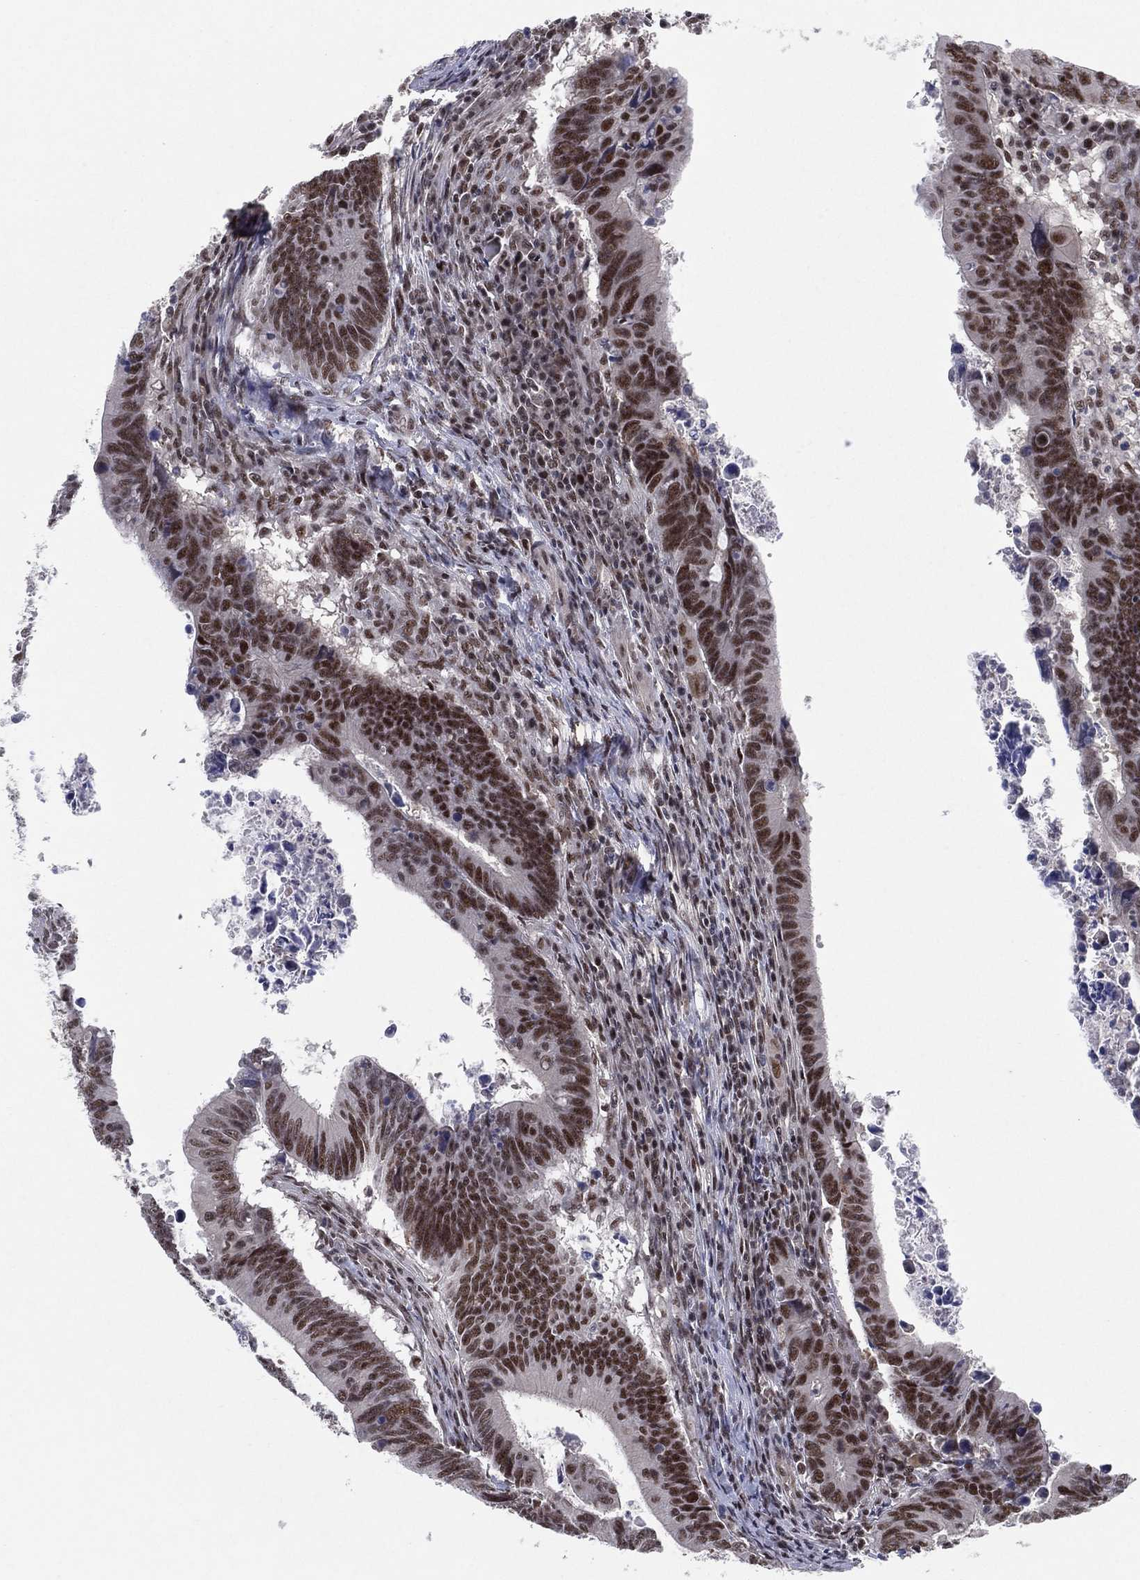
{"staining": {"intensity": "moderate", "quantity": ">75%", "location": "nuclear"}, "tissue": "colorectal cancer", "cell_type": "Tumor cells", "image_type": "cancer", "snomed": [{"axis": "morphology", "description": "Adenocarcinoma, NOS"}, {"axis": "topography", "description": "Colon"}], "caption": "The immunohistochemical stain labels moderate nuclear staining in tumor cells of colorectal cancer (adenocarcinoma) tissue.", "gene": "DGCR8", "patient": {"sex": "female", "age": 87}}